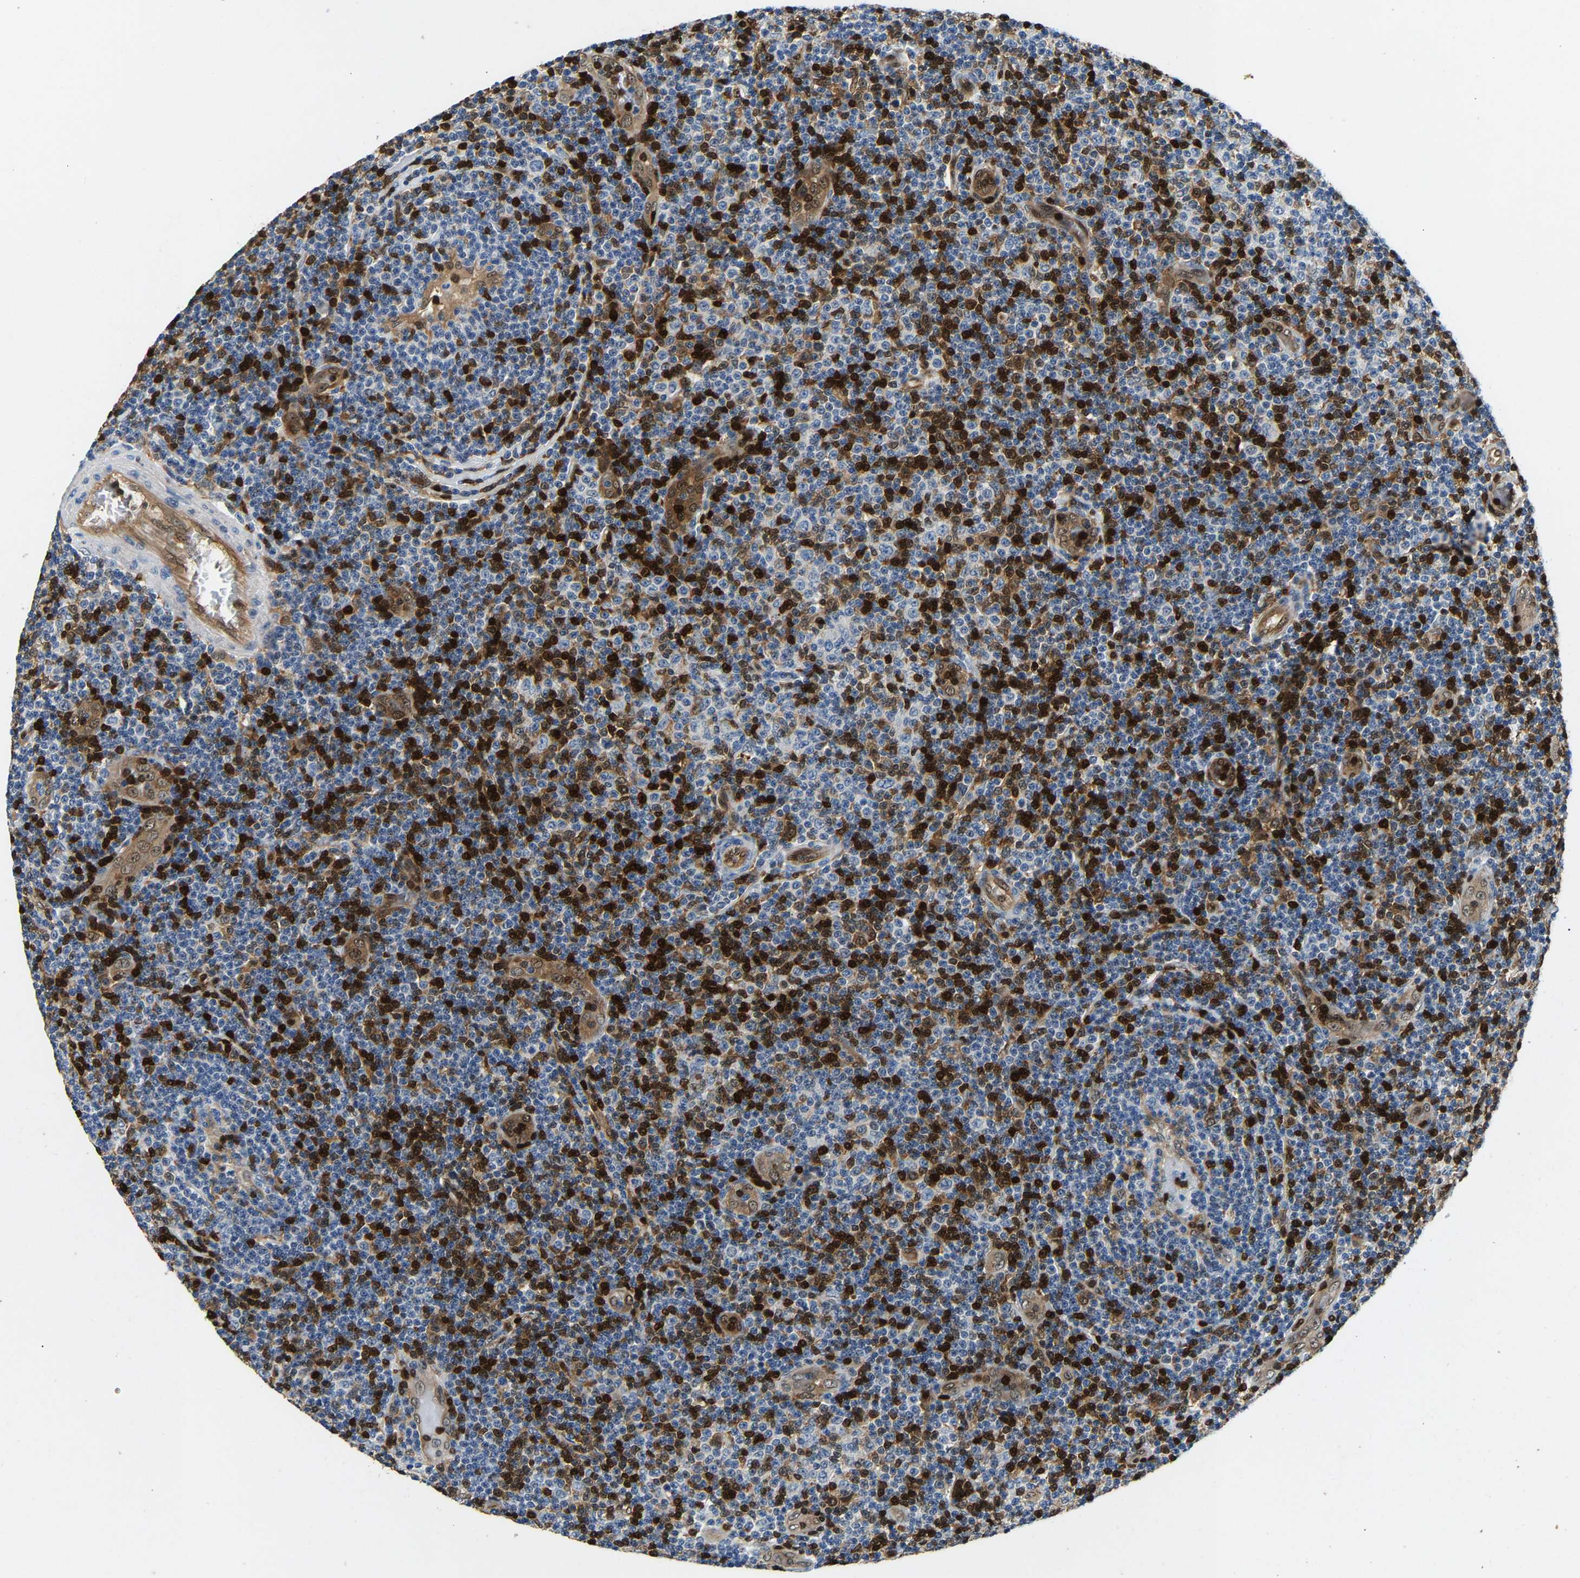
{"staining": {"intensity": "strong", "quantity": "25%-75%", "location": "cytoplasmic/membranous,nuclear"}, "tissue": "lymphoma", "cell_type": "Tumor cells", "image_type": "cancer", "snomed": [{"axis": "morphology", "description": "Malignant lymphoma, non-Hodgkin's type, Low grade"}, {"axis": "topography", "description": "Lymph node"}], "caption": "Lymphoma tissue exhibits strong cytoplasmic/membranous and nuclear positivity in about 25%-75% of tumor cells", "gene": "GIMAP7", "patient": {"sex": "male", "age": 83}}